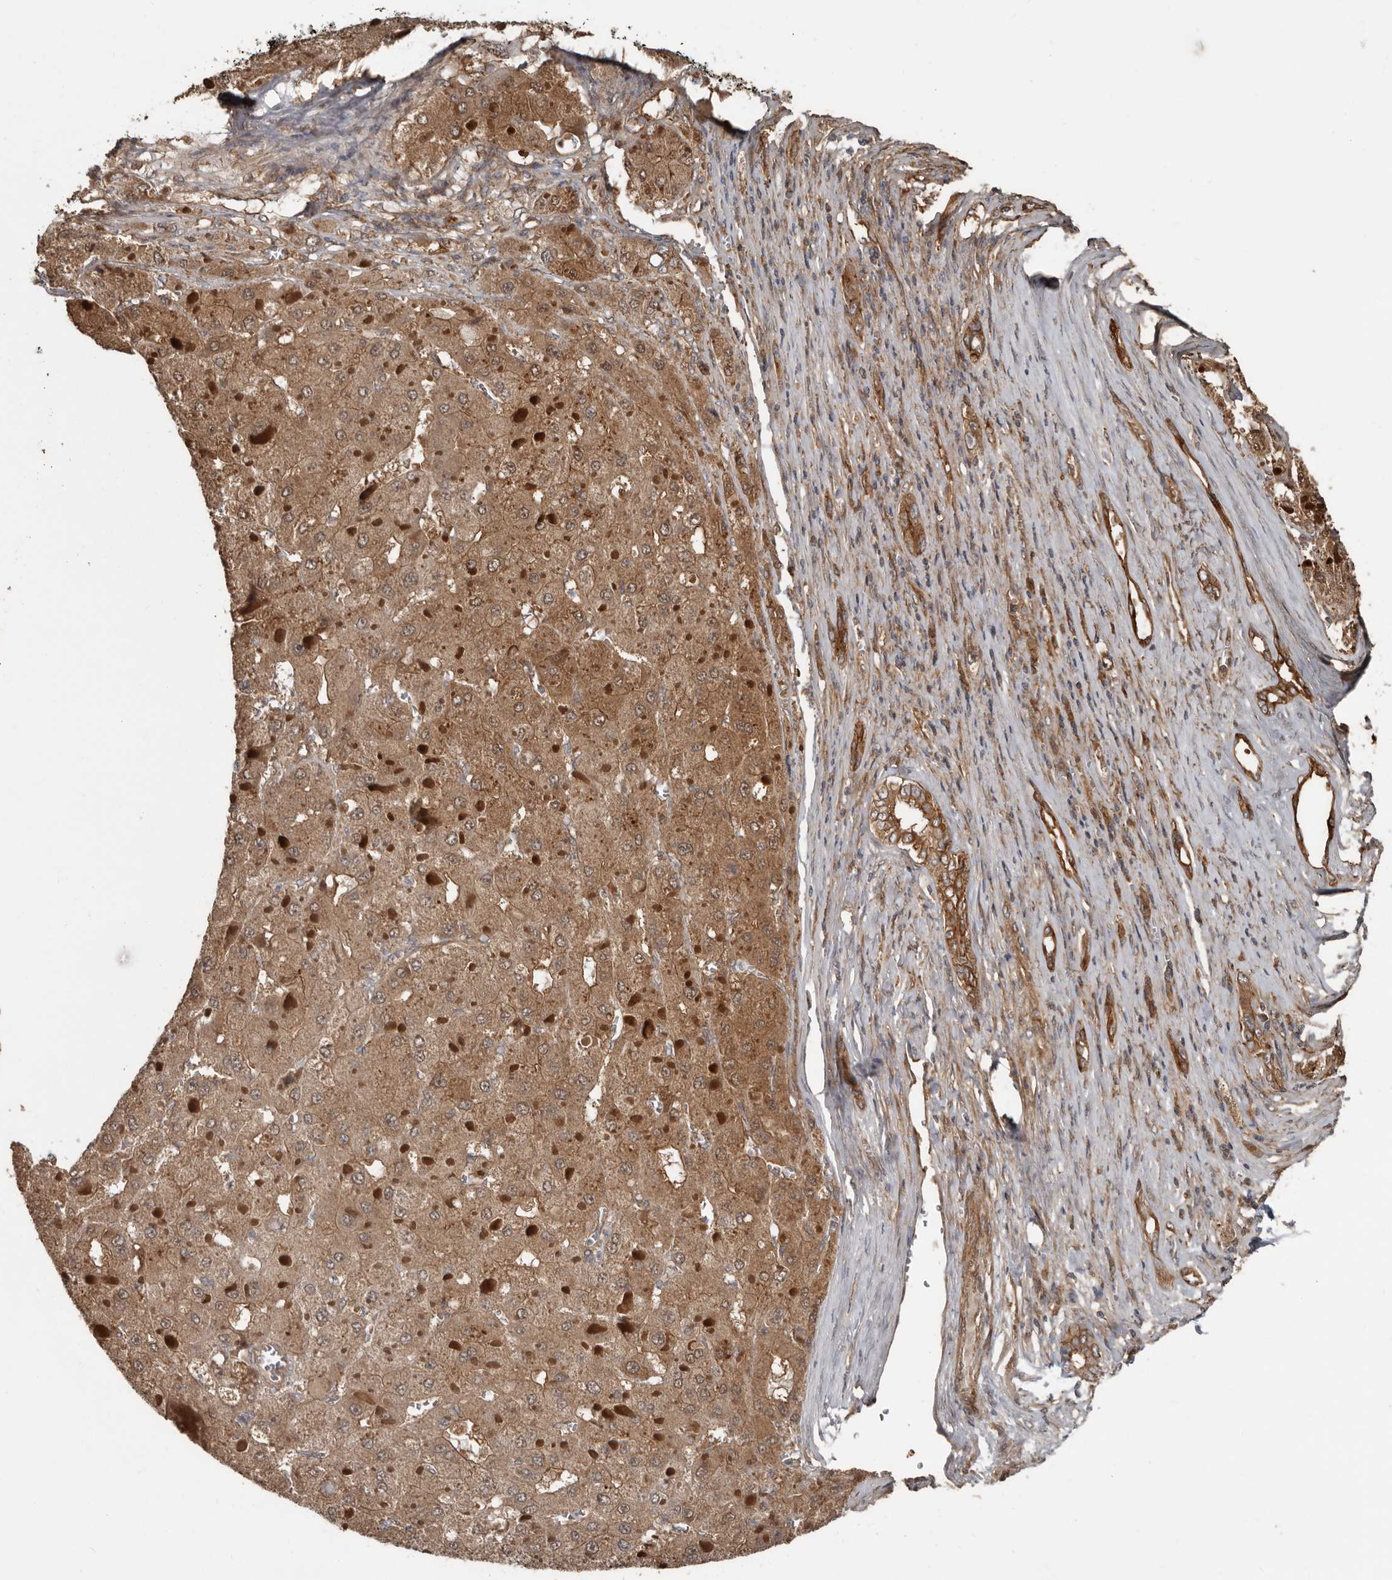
{"staining": {"intensity": "moderate", "quantity": ">75%", "location": "cytoplasmic/membranous"}, "tissue": "liver cancer", "cell_type": "Tumor cells", "image_type": "cancer", "snomed": [{"axis": "morphology", "description": "Carcinoma, Hepatocellular, NOS"}, {"axis": "topography", "description": "Liver"}], "caption": "Liver cancer stained with IHC shows moderate cytoplasmic/membranous positivity in about >75% of tumor cells.", "gene": "EXOC3L1", "patient": {"sex": "female", "age": 73}}